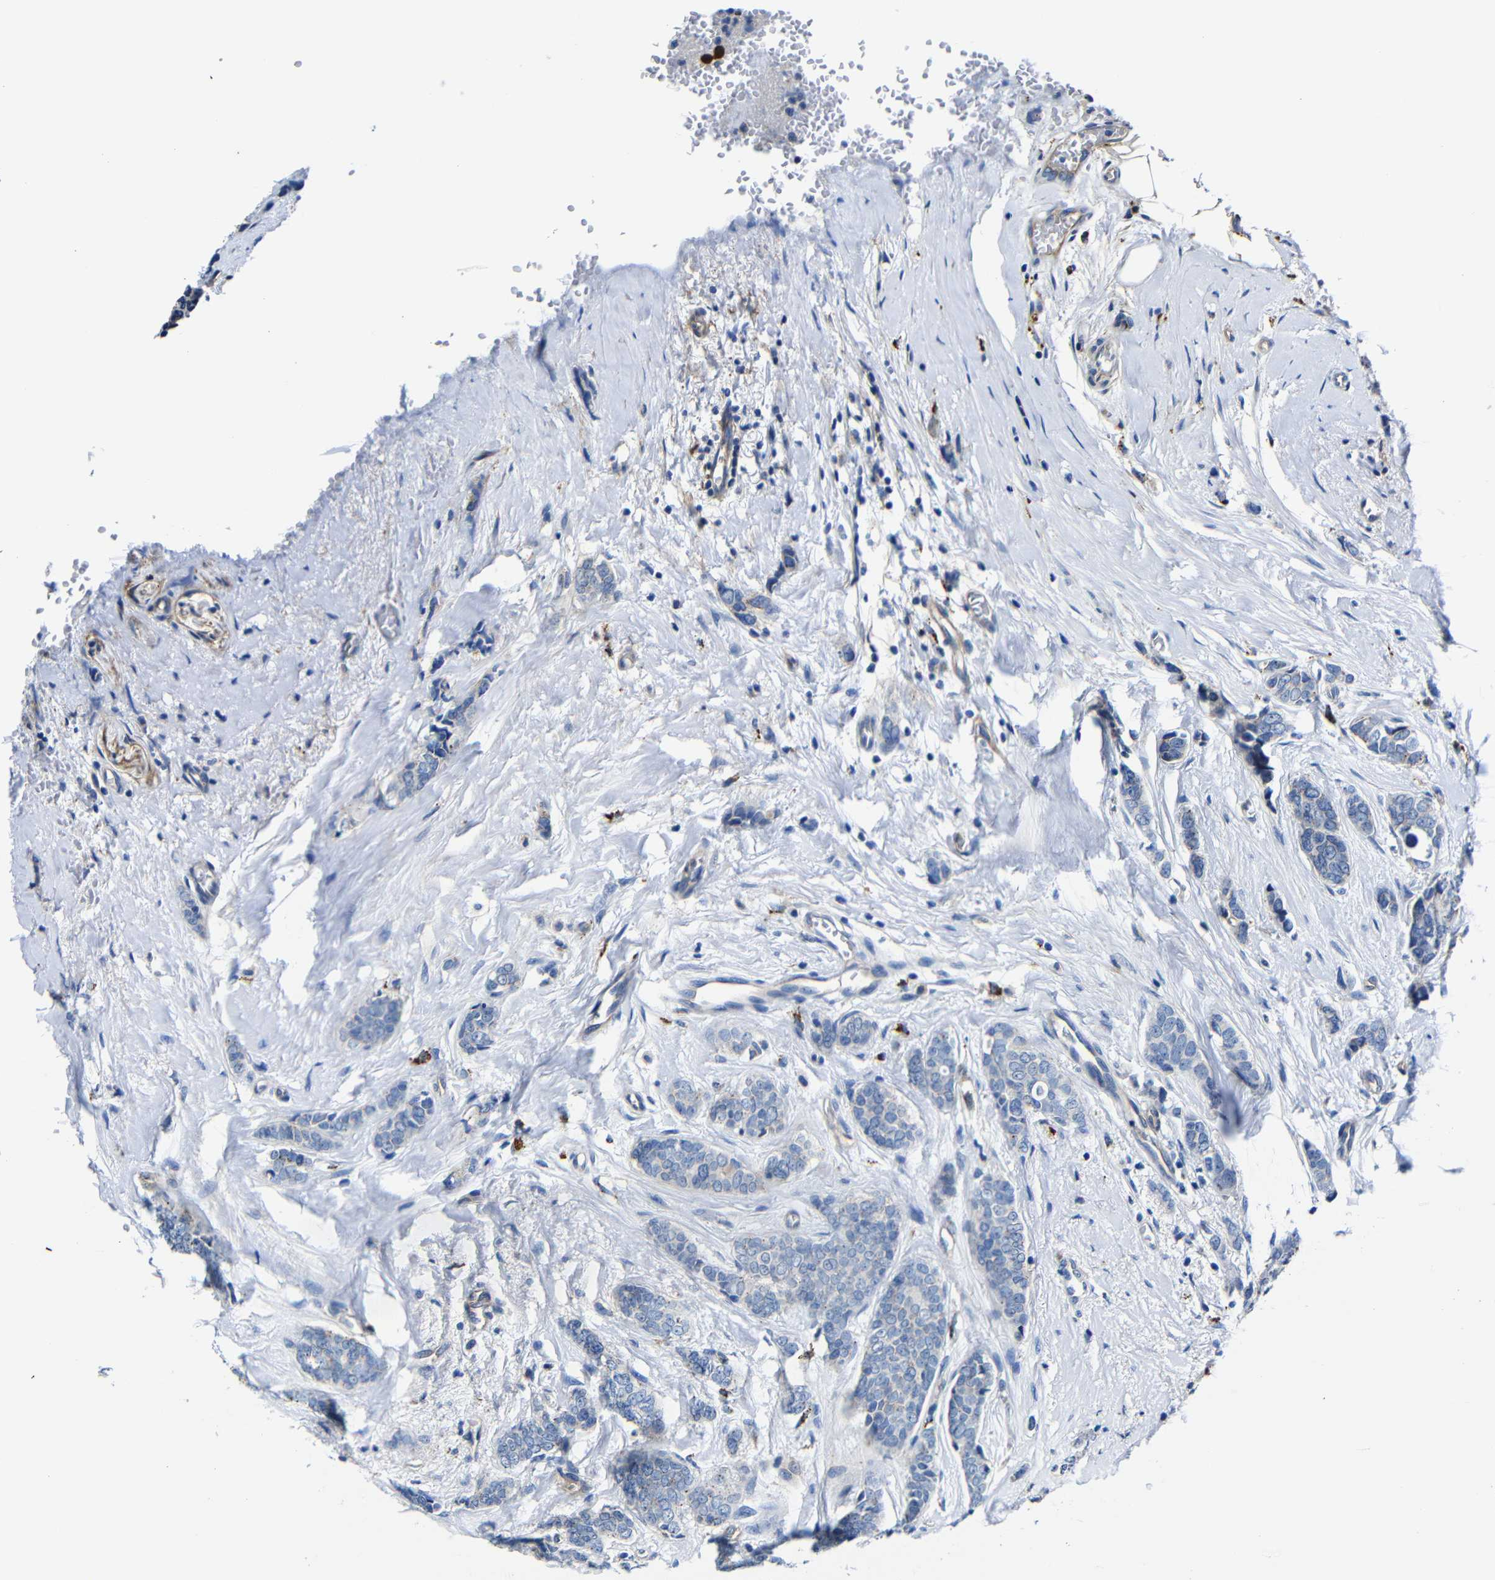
{"staining": {"intensity": "negative", "quantity": "none", "location": "none"}, "tissue": "breast cancer", "cell_type": "Tumor cells", "image_type": "cancer", "snomed": [{"axis": "morphology", "description": "Lobular carcinoma"}, {"axis": "topography", "description": "Skin"}, {"axis": "topography", "description": "Breast"}], "caption": "The histopathology image shows no staining of tumor cells in breast lobular carcinoma.", "gene": "GIMAP2", "patient": {"sex": "female", "age": 46}}